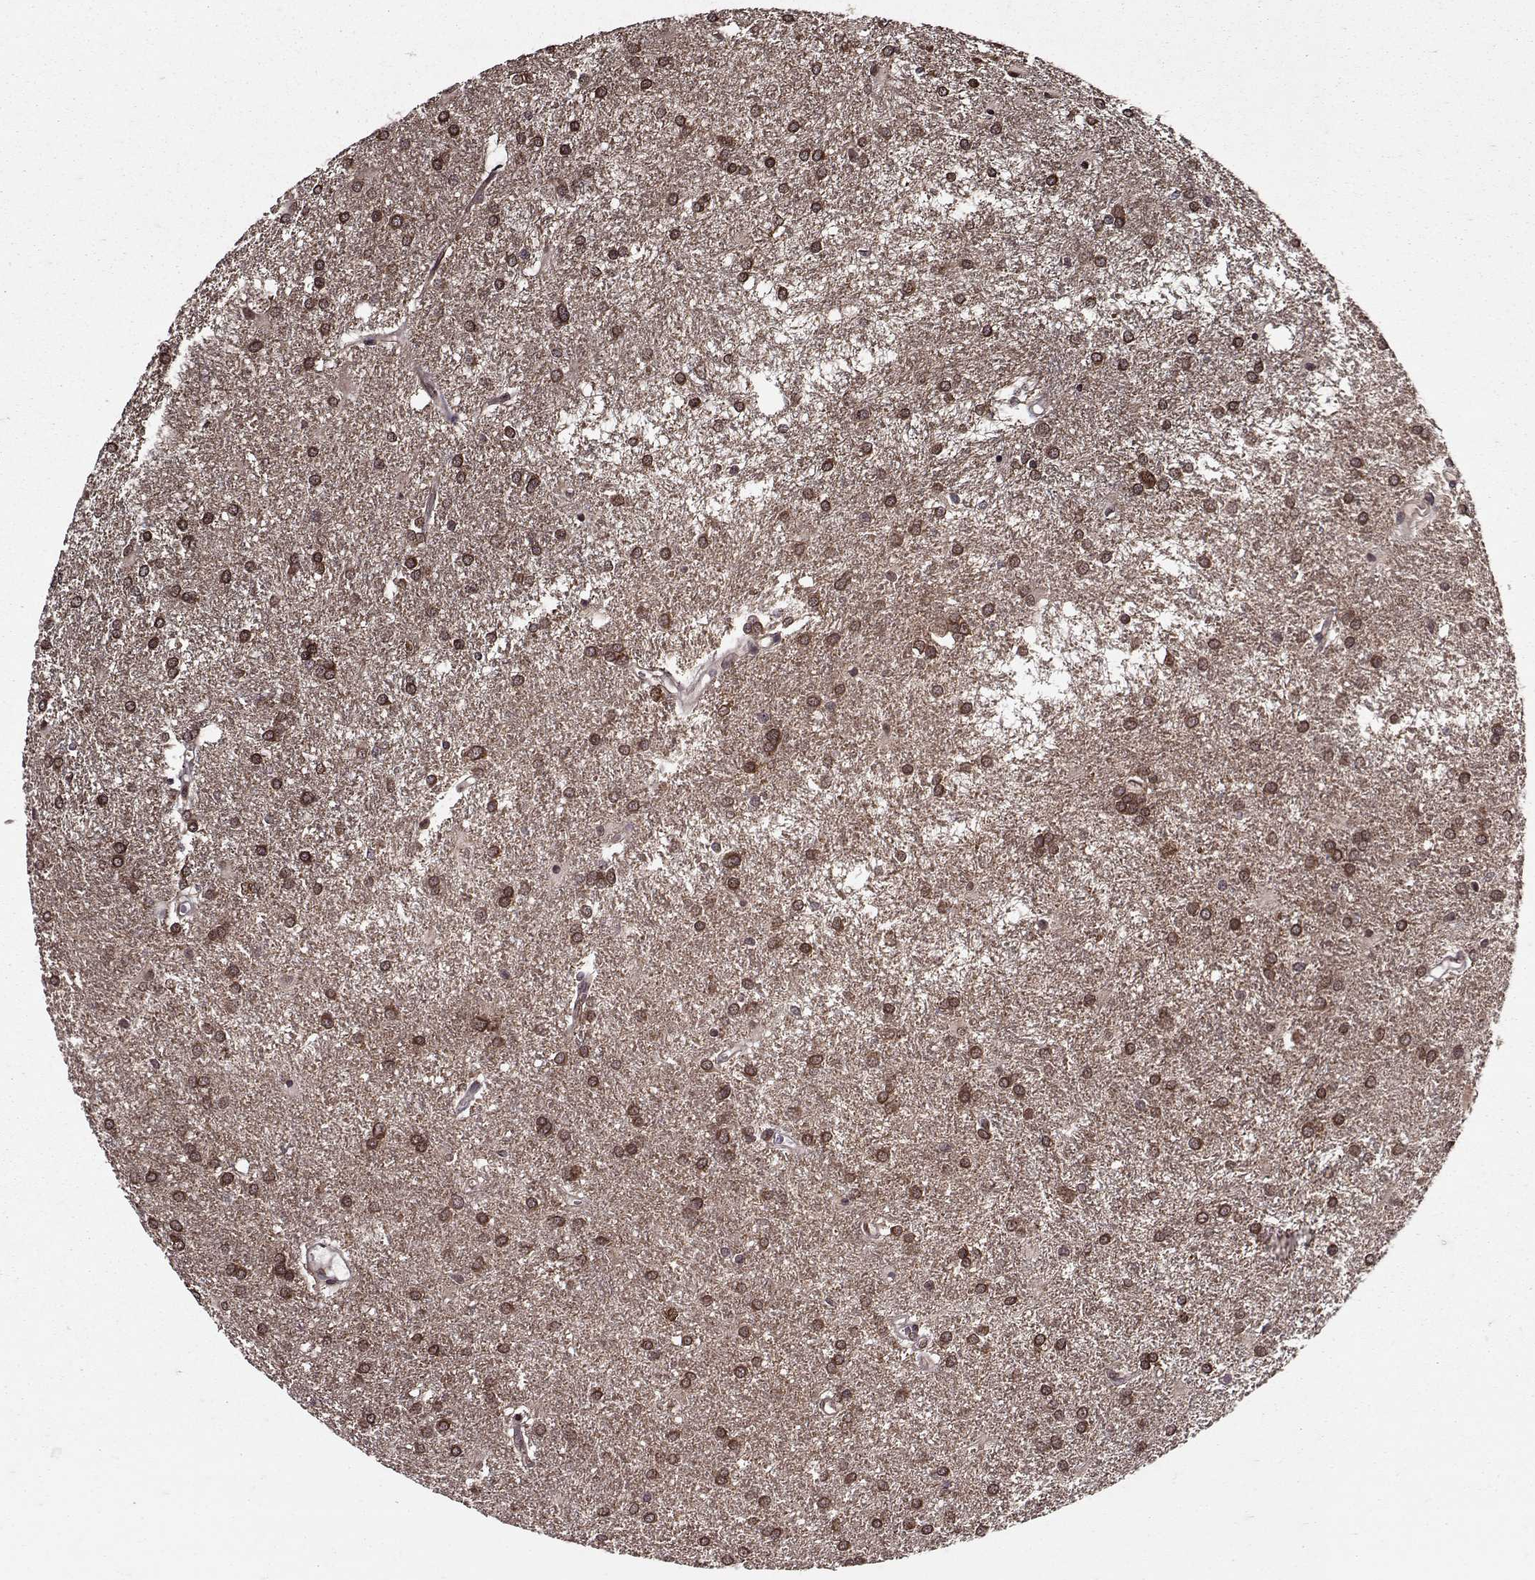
{"staining": {"intensity": "strong", "quantity": ">75%", "location": "cytoplasmic/membranous"}, "tissue": "glioma", "cell_type": "Tumor cells", "image_type": "cancer", "snomed": [{"axis": "morphology", "description": "Glioma, malignant, Low grade"}, {"axis": "topography", "description": "Brain"}], "caption": "The histopathology image shows staining of glioma, revealing strong cytoplasmic/membranous protein positivity (brown color) within tumor cells.", "gene": "PPP2R2A", "patient": {"sex": "female", "age": 32}}